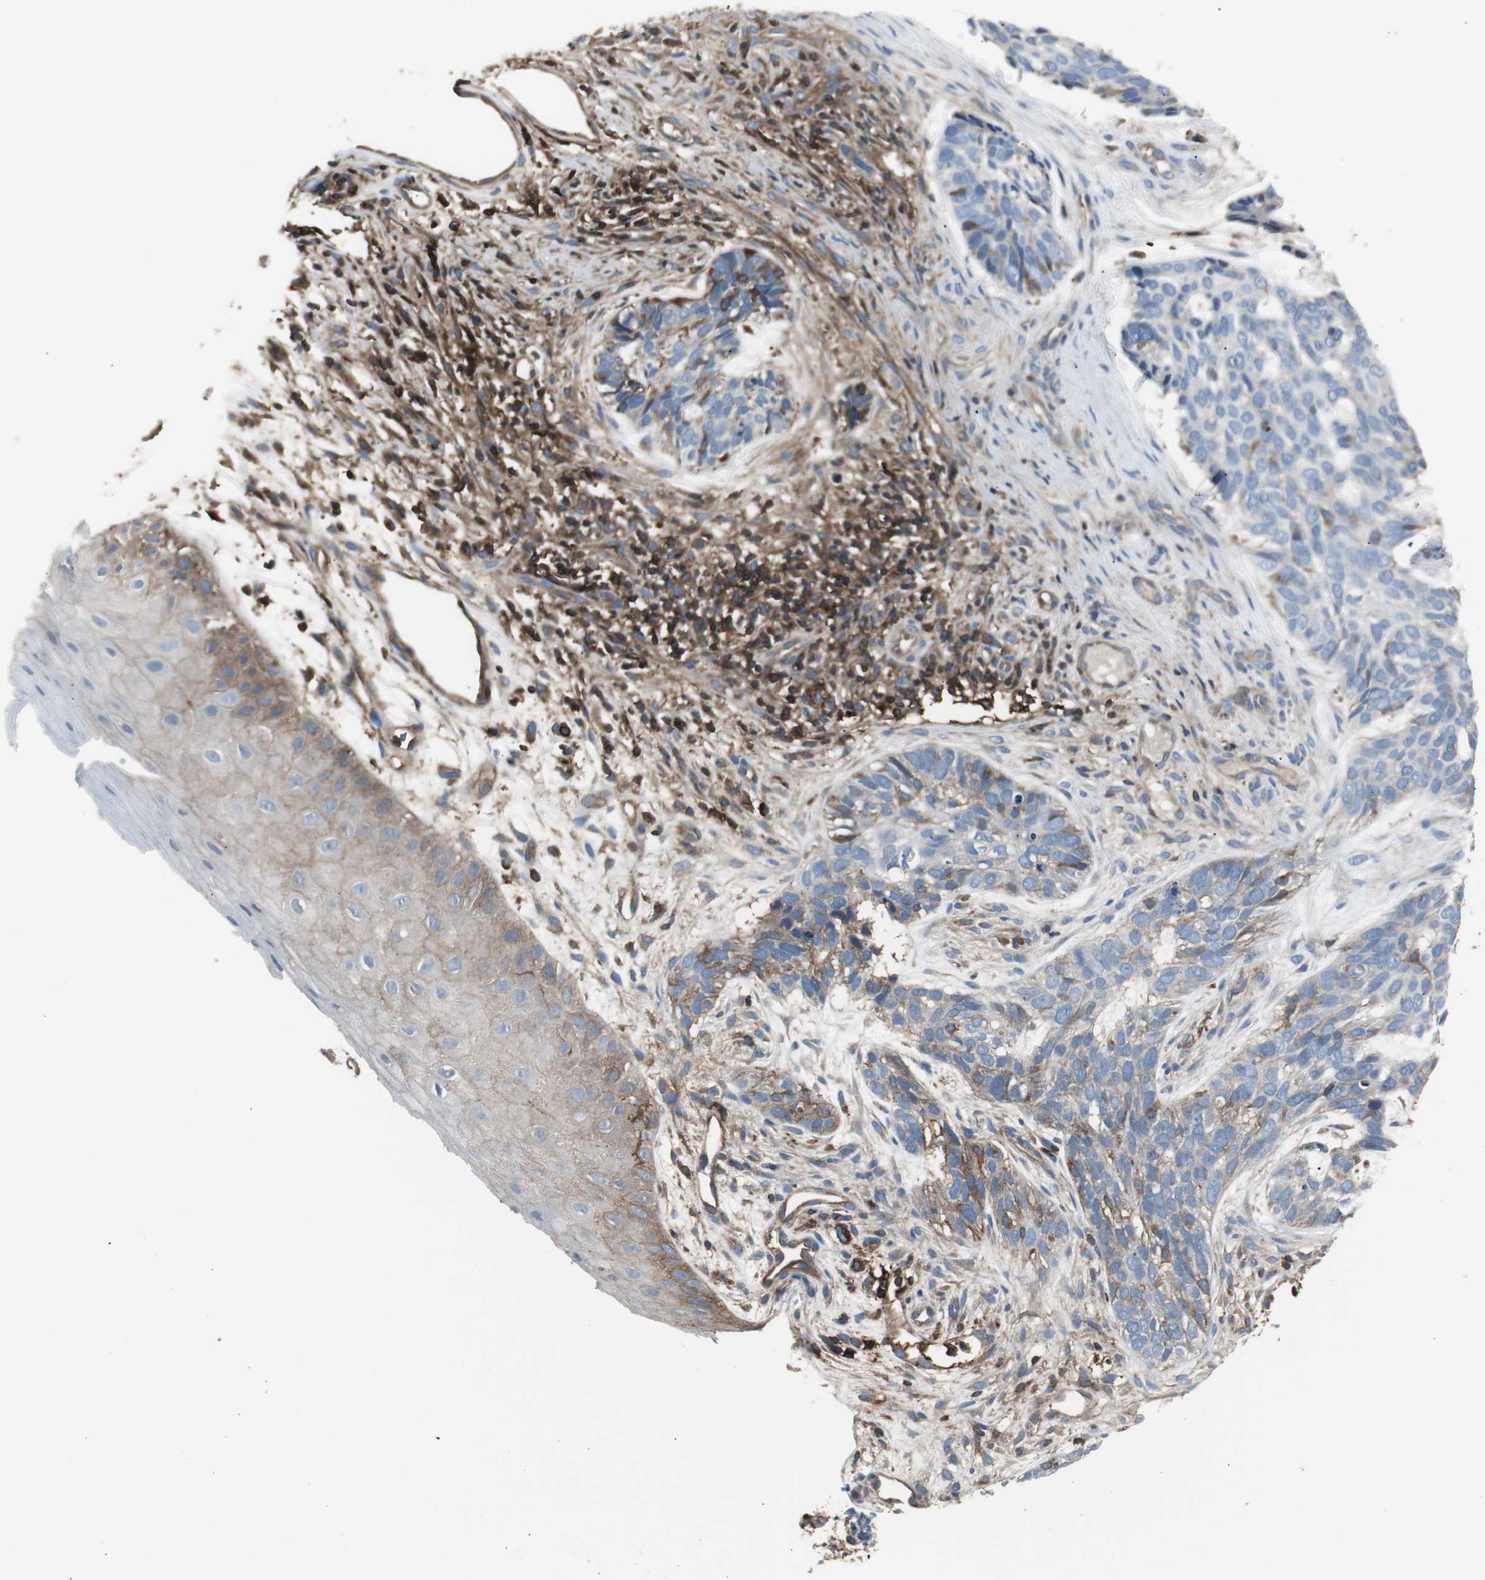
{"staining": {"intensity": "moderate", "quantity": "25%-75%", "location": "cytoplasmic/membranous"}, "tissue": "skin cancer", "cell_type": "Tumor cells", "image_type": "cancer", "snomed": [{"axis": "morphology", "description": "Basal cell carcinoma"}, {"axis": "topography", "description": "Skin"}], "caption": "About 25%-75% of tumor cells in basal cell carcinoma (skin) show moderate cytoplasmic/membranous protein expression as visualized by brown immunohistochemical staining.", "gene": "B2M", "patient": {"sex": "male", "age": 87}}